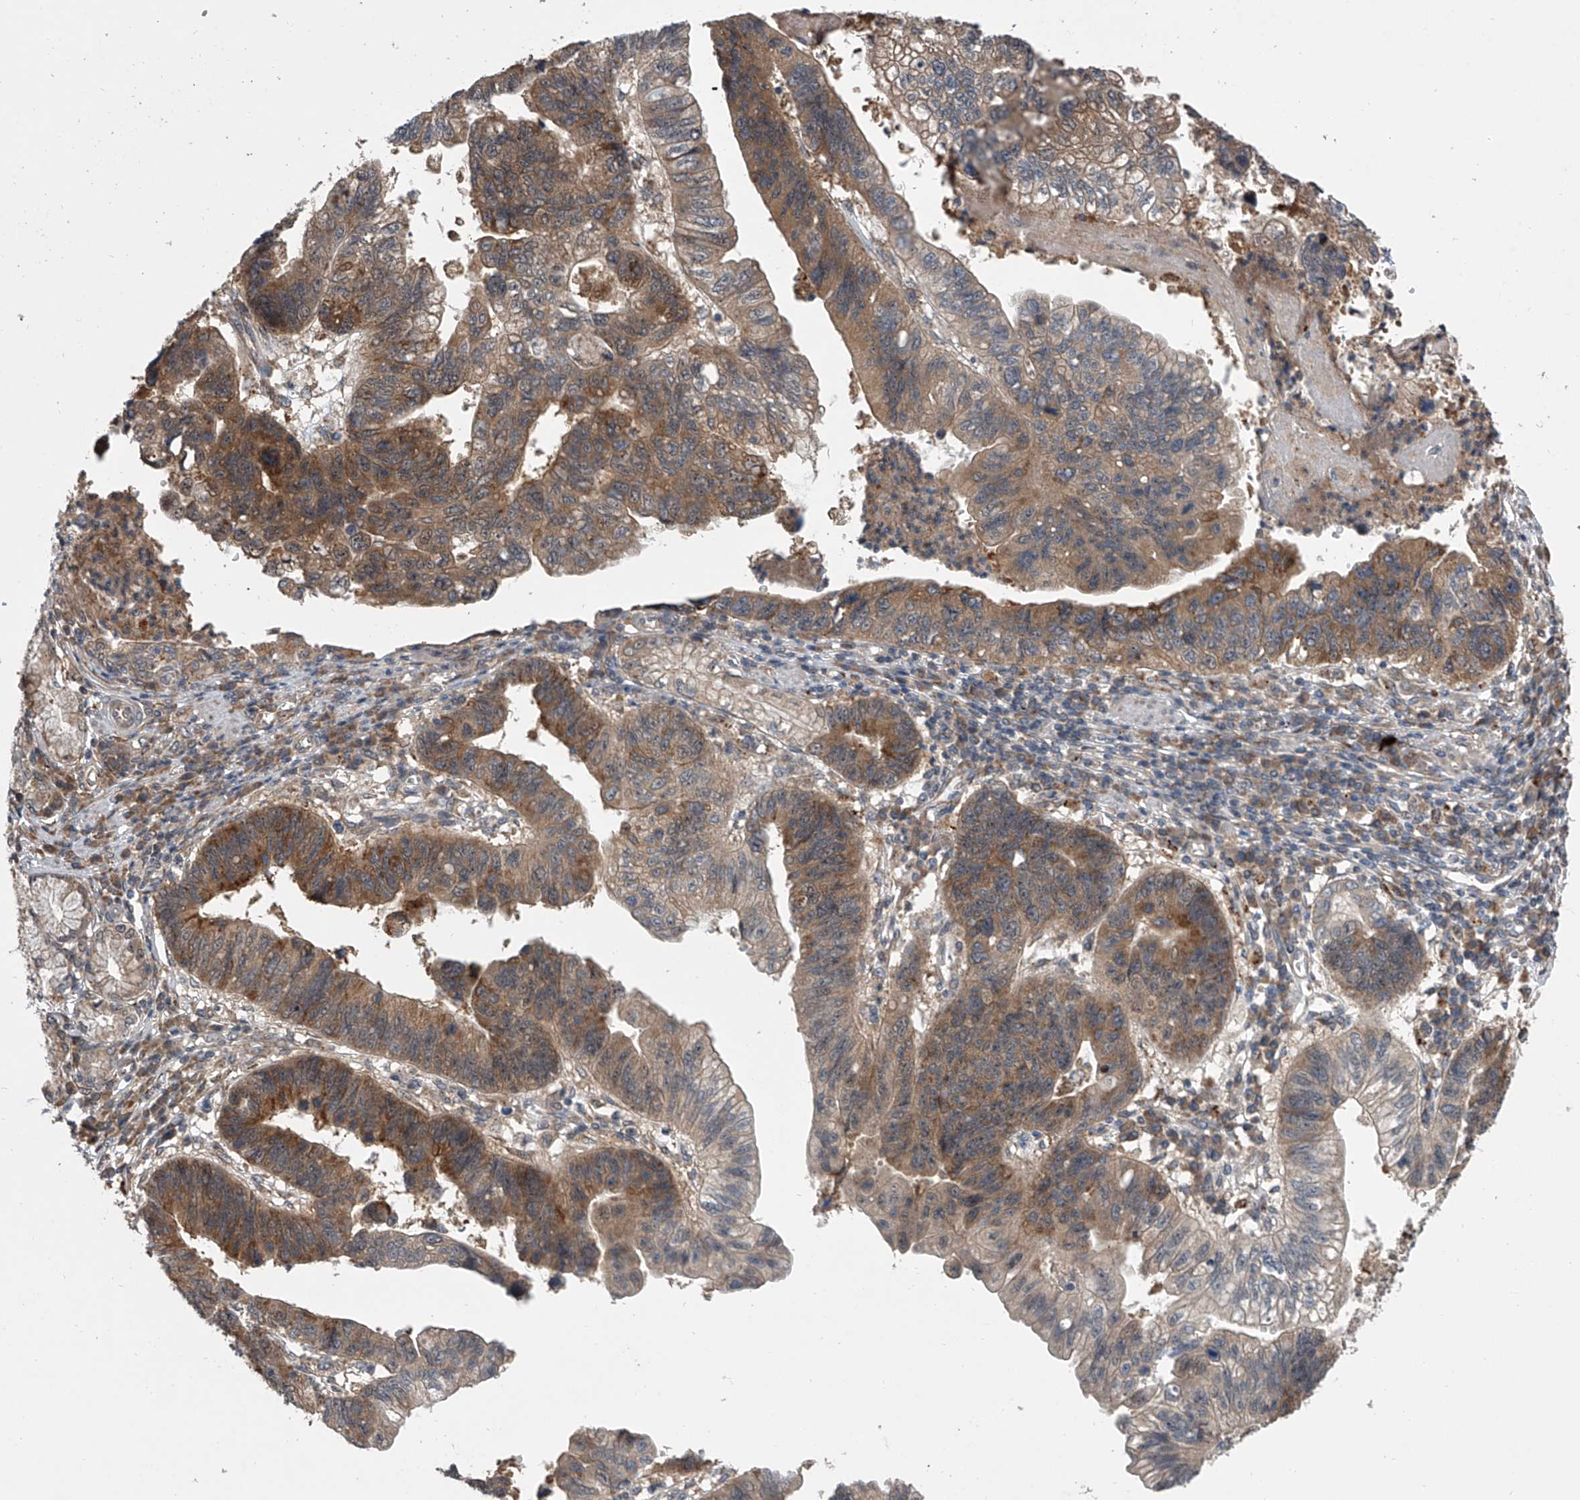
{"staining": {"intensity": "strong", "quantity": "25%-75%", "location": "cytoplasmic/membranous"}, "tissue": "stomach cancer", "cell_type": "Tumor cells", "image_type": "cancer", "snomed": [{"axis": "morphology", "description": "Adenocarcinoma, NOS"}, {"axis": "topography", "description": "Stomach"}], "caption": "Immunohistochemistry image of neoplastic tissue: human stomach cancer stained using immunohistochemistry (IHC) reveals high levels of strong protein expression localized specifically in the cytoplasmic/membranous of tumor cells, appearing as a cytoplasmic/membranous brown color.", "gene": "GEMIN8", "patient": {"sex": "male", "age": 59}}